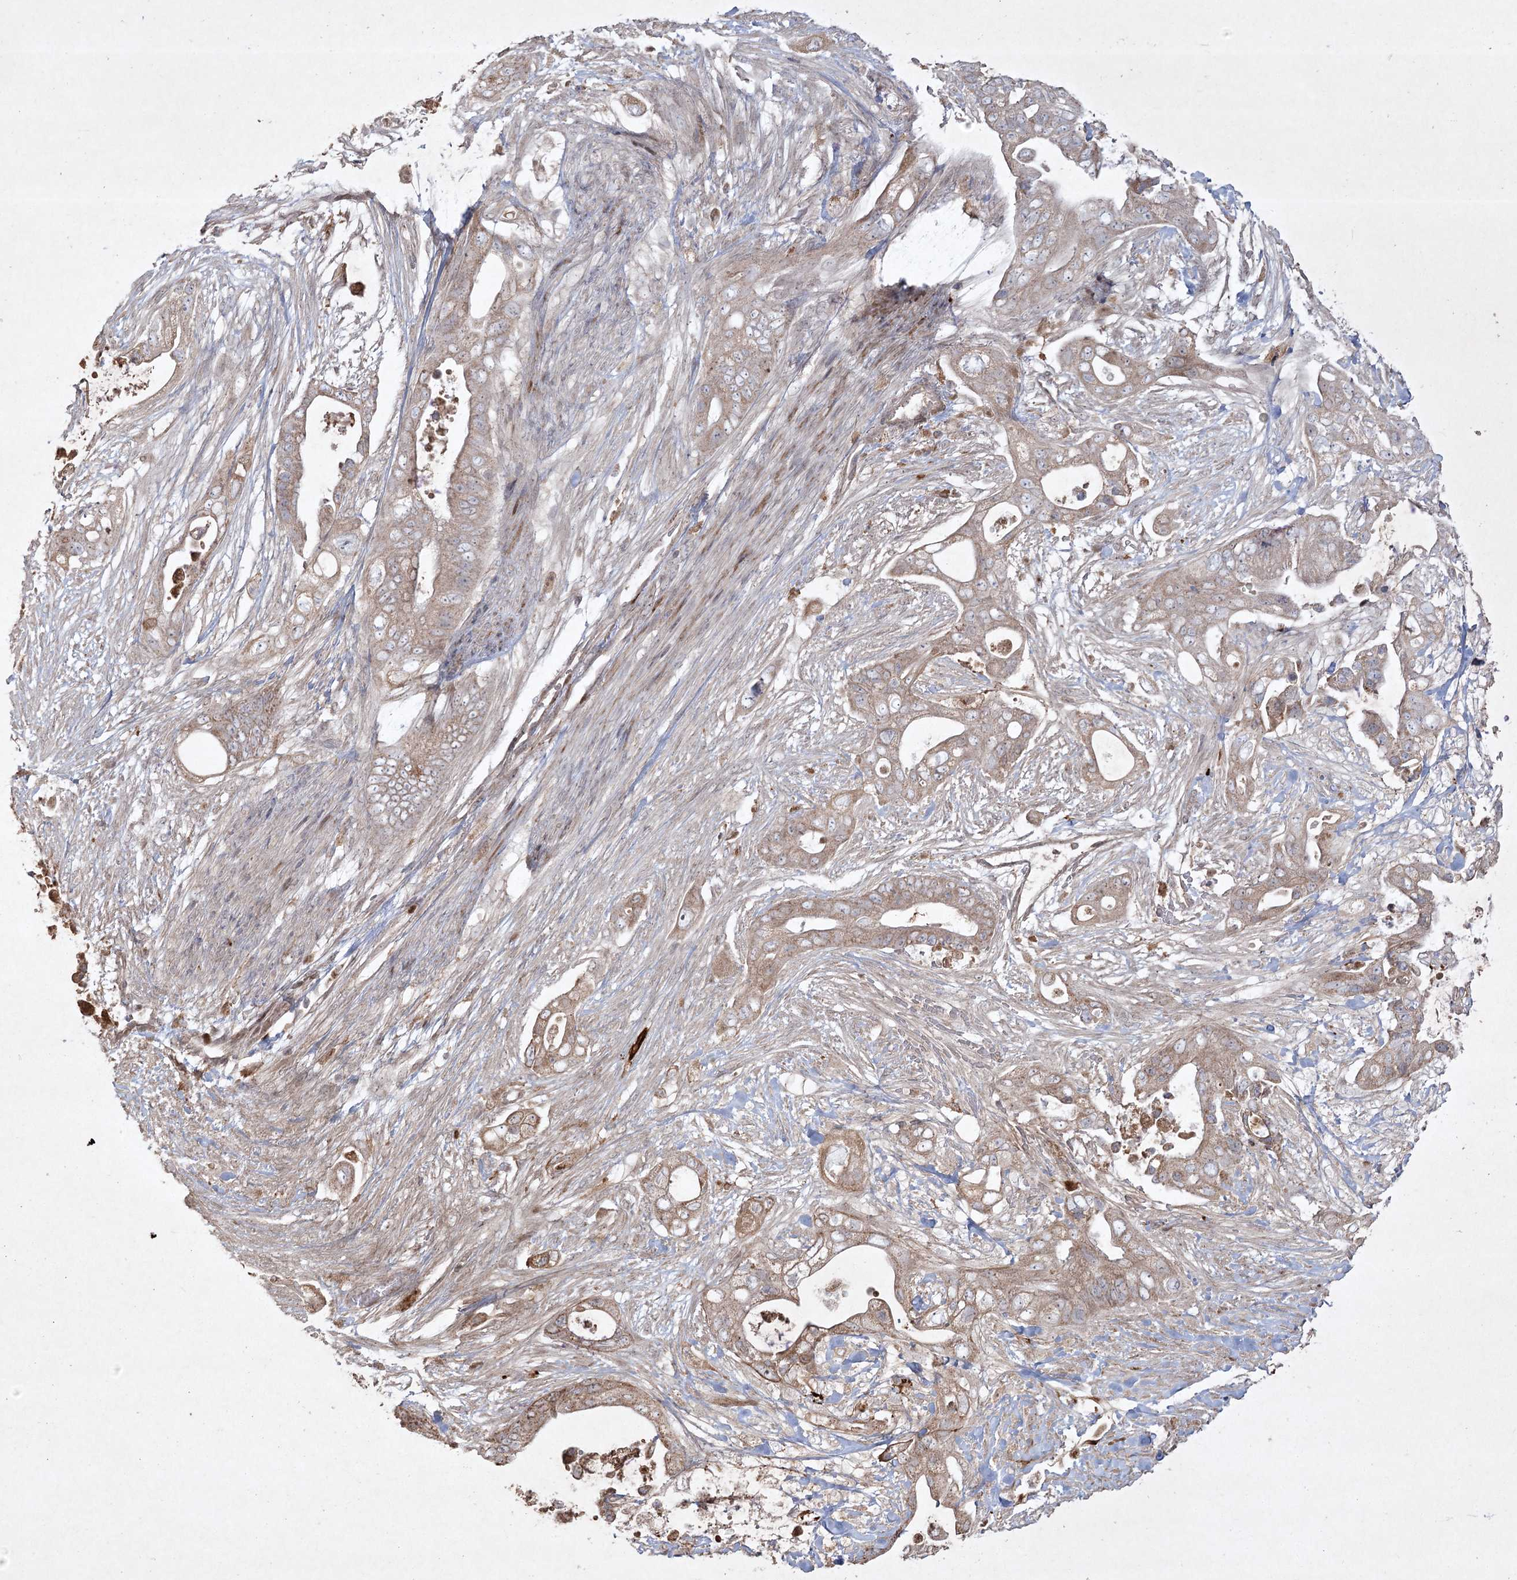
{"staining": {"intensity": "moderate", "quantity": ">75%", "location": "cytoplasmic/membranous"}, "tissue": "pancreatic cancer", "cell_type": "Tumor cells", "image_type": "cancer", "snomed": [{"axis": "morphology", "description": "Adenocarcinoma, NOS"}, {"axis": "topography", "description": "Pancreas"}], "caption": "A micrograph of human adenocarcinoma (pancreatic) stained for a protein exhibits moderate cytoplasmic/membranous brown staining in tumor cells.", "gene": "KBTBD4", "patient": {"sex": "male", "age": 53}}